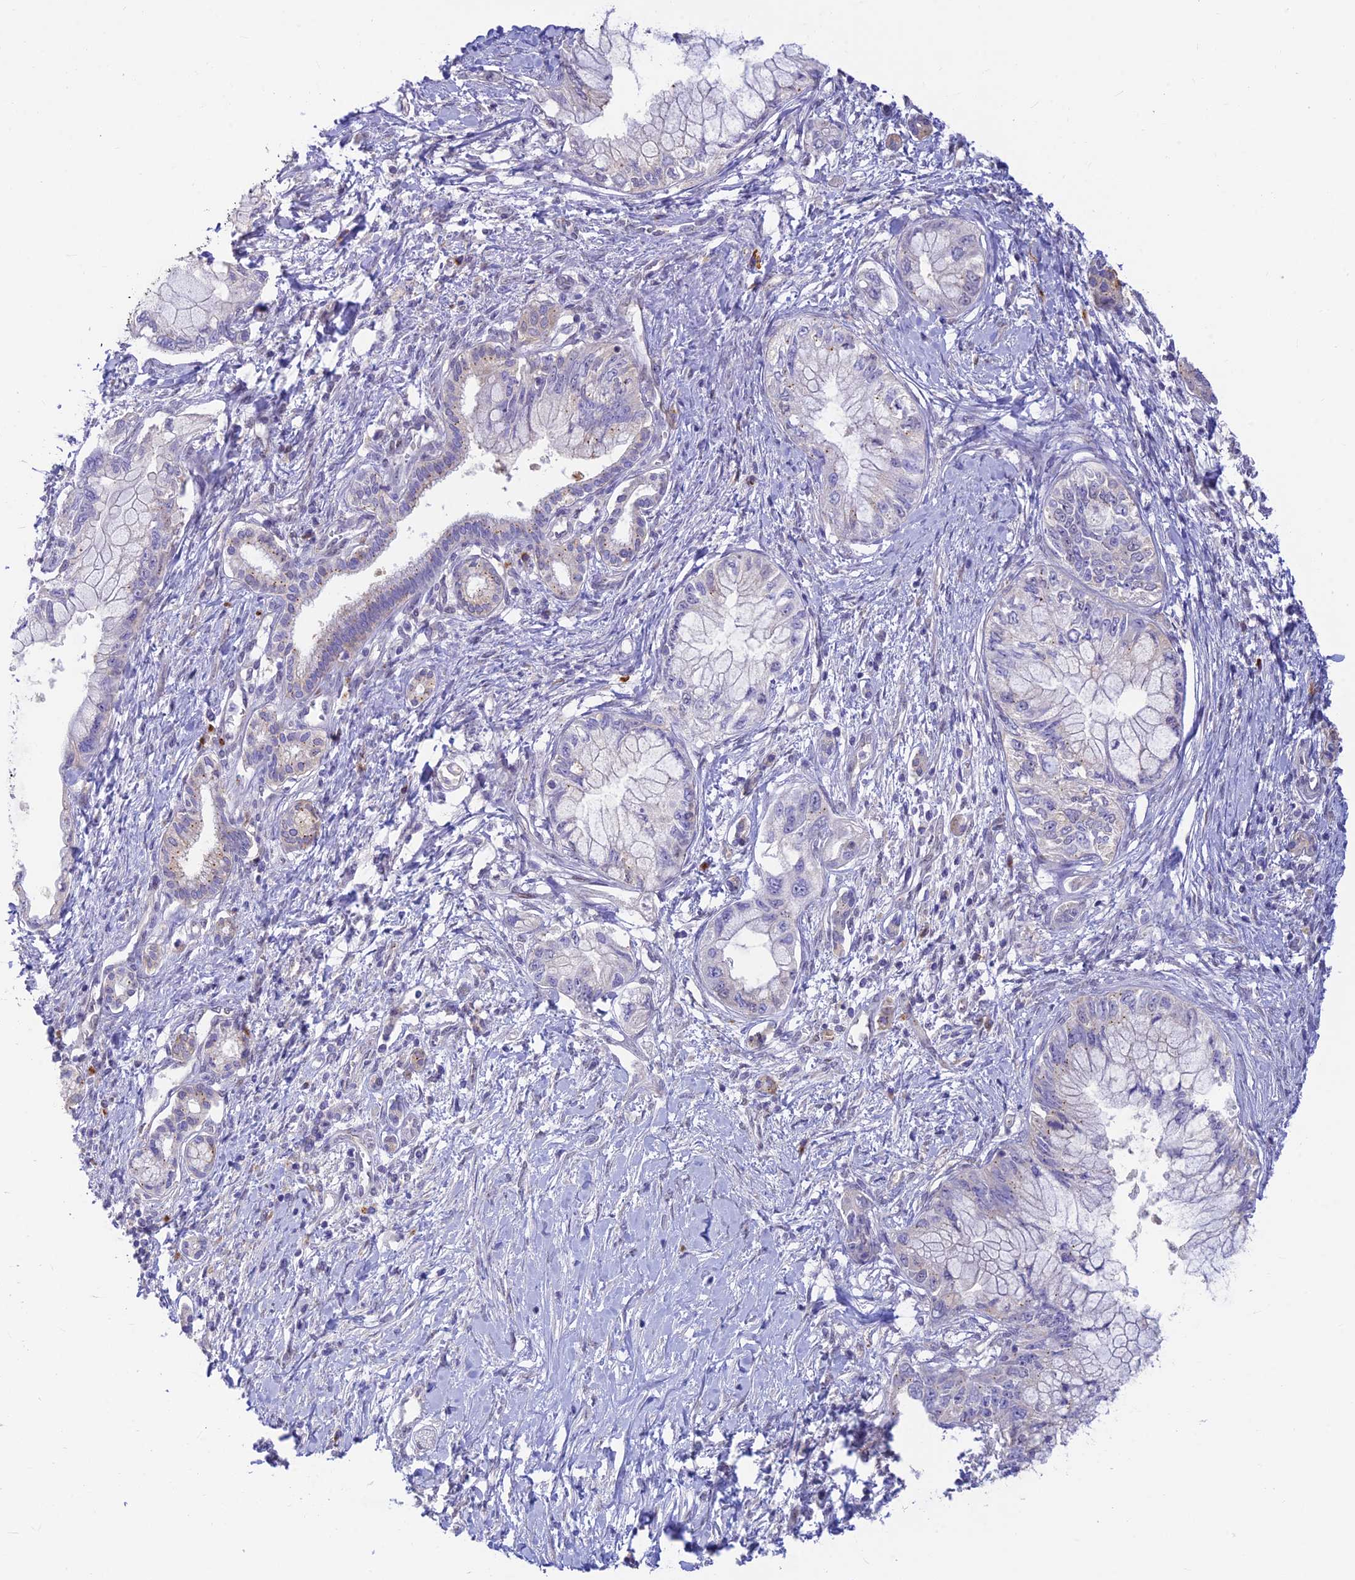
{"staining": {"intensity": "negative", "quantity": "none", "location": "none"}, "tissue": "pancreatic cancer", "cell_type": "Tumor cells", "image_type": "cancer", "snomed": [{"axis": "morphology", "description": "Adenocarcinoma, NOS"}, {"axis": "topography", "description": "Pancreas"}], "caption": "A high-resolution micrograph shows immunohistochemistry (IHC) staining of pancreatic cancer (adenocarcinoma), which exhibits no significant positivity in tumor cells.", "gene": "INKA1", "patient": {"sex": "male", "age": 48}}